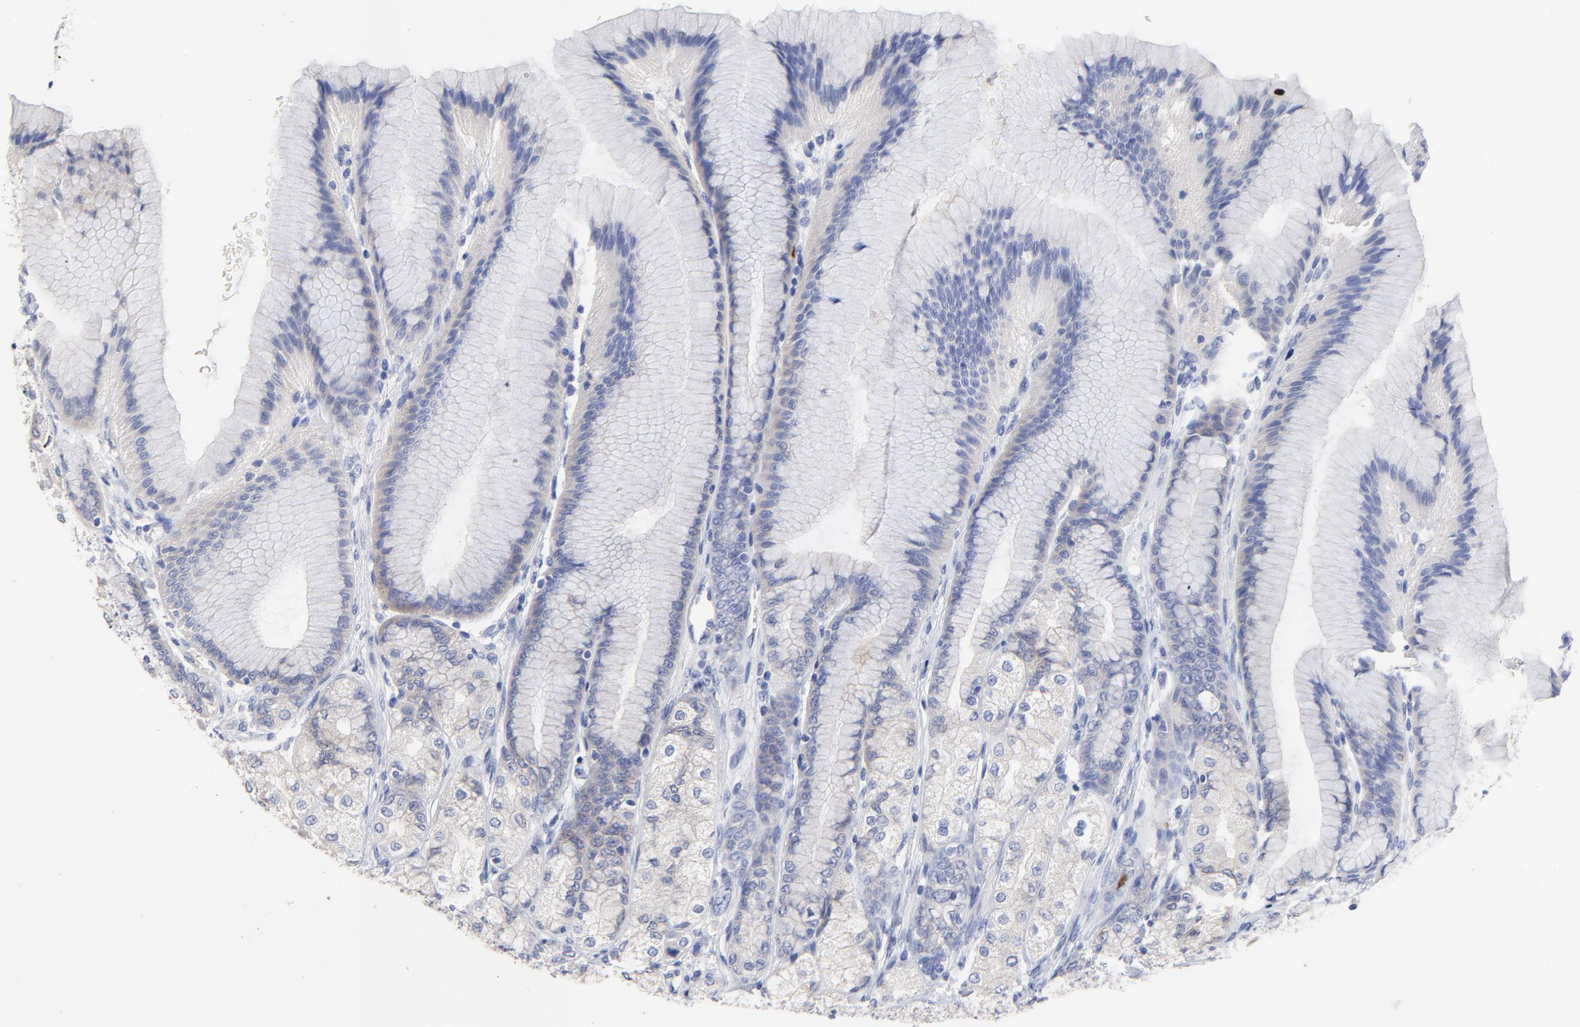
{"staining": {"intensity": "weak", "quantity": "<25%", "location": "cytoplasmic/membranous"}, "tissue": "stomach", "cell_type": "Glandular cells", "image_type": "normal", "snomed": [{"axis": "morphology", "description": "Normal tissue, NOS"}, {"axis": "morphology", "description": "Adenocarcinoma, NOS"}, {"axis": "topography", "description": "Stomach"}, {"axis": "topography", "description": "Stomach, lower"}], "caption": "Protein analysis of unremarkable stomach shows no significant staining in glandular cells. (IHC, brightfield microscopy, high magnification).", "gene": "FBXO10", "patient": {"sex": "female", "age": 65}}